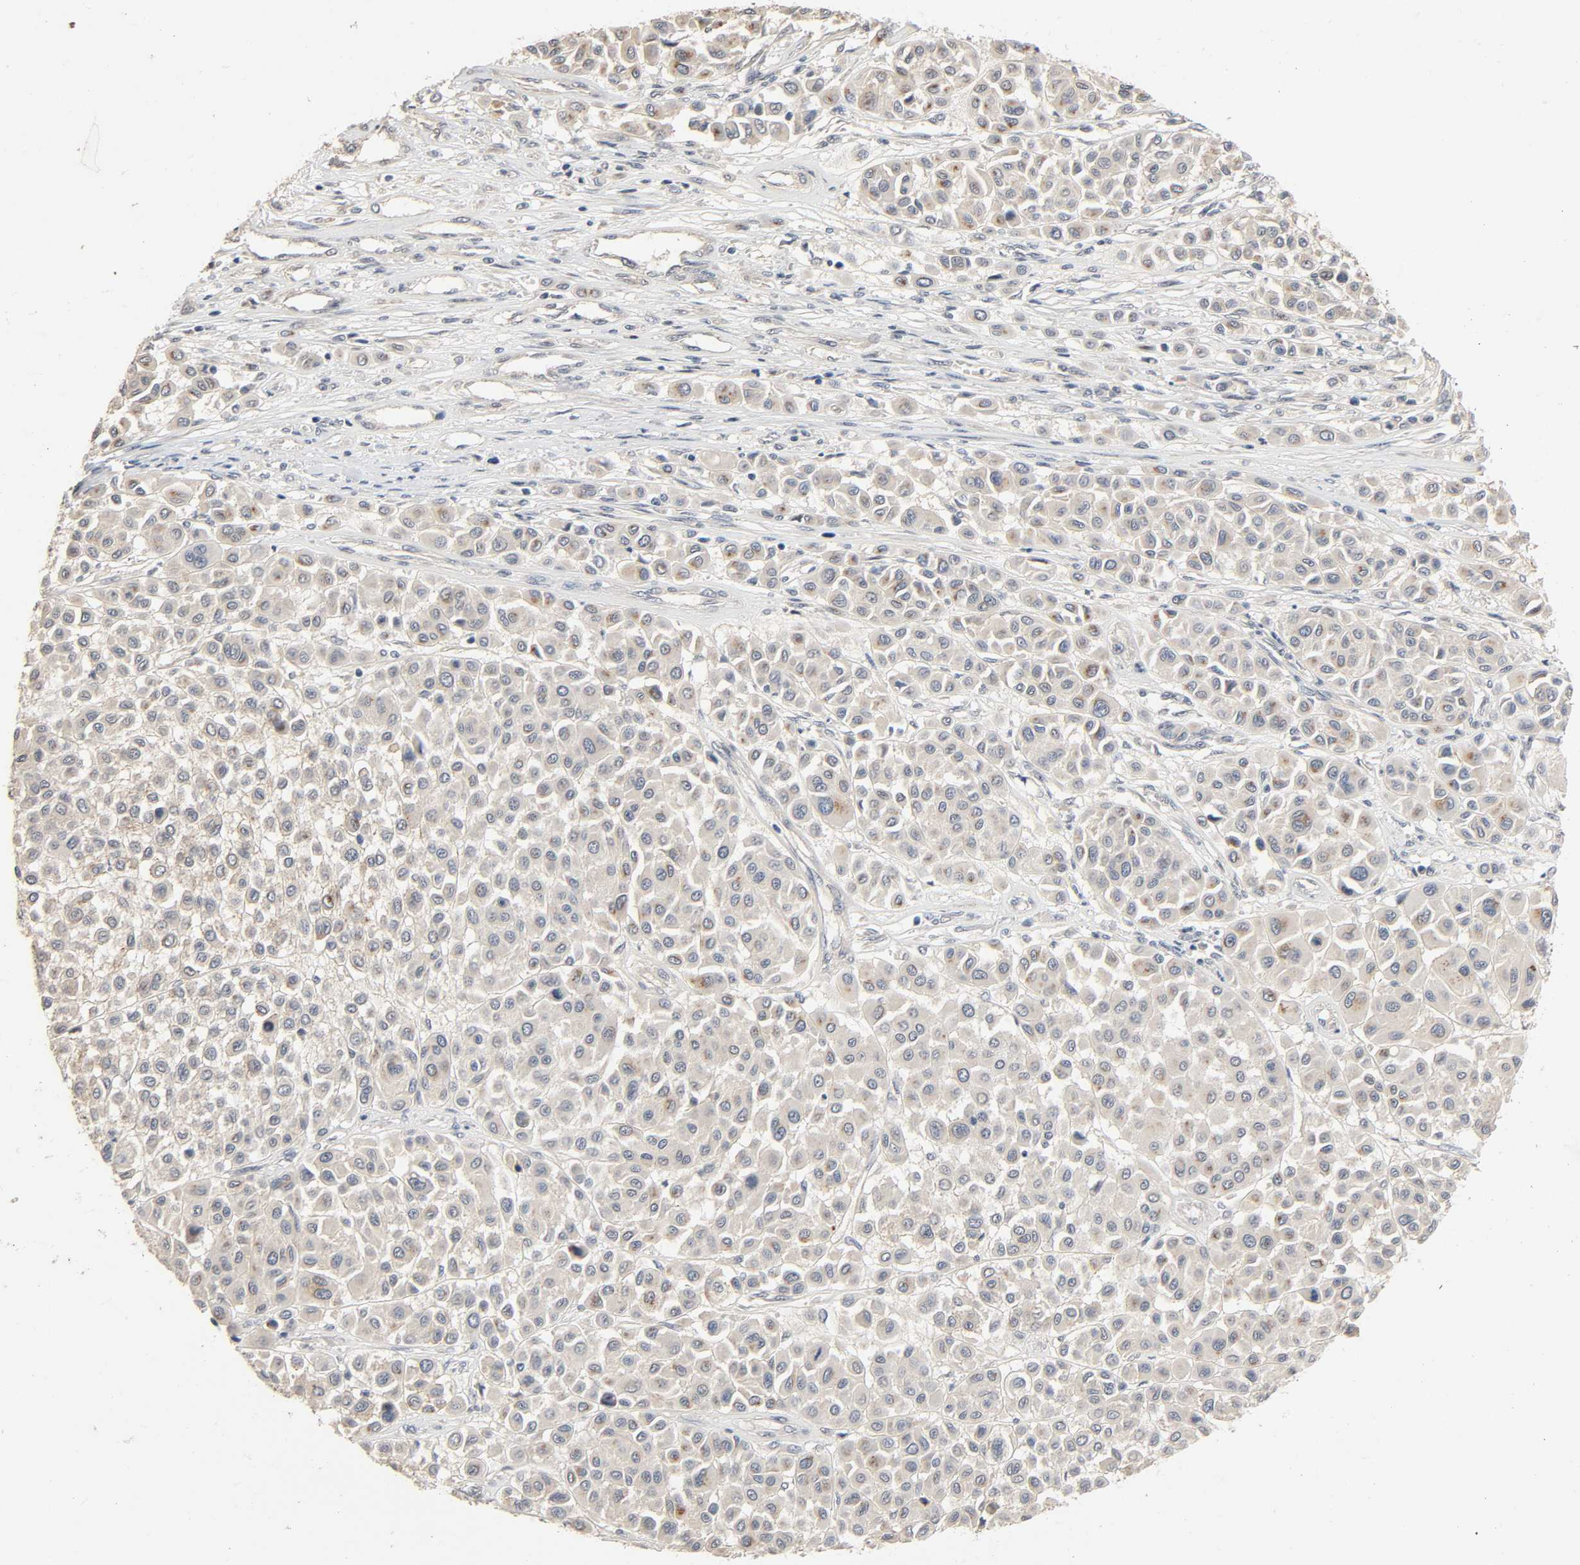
{"staining": {"intensity": "moderate", "quantity": "<25%", "location": "cytoplasmic/membranous"}, "tissue": "melanoma", "cell_type": "Tumor cells", "image_type": "cancer", "snomed": [{"axis": "morphology", "description": "Malignant melanoma, Metastatic site"}, {"axis": "topography", "description": "Soft tissue"}], "caption": "A micrograph of human malignant melanoma (metastatic site) stained for a protein exhibits moderate cytoplasmic/membranous brown staining in tumor cells.", "gene": "MAGEA8", "patient": {"sex": "male", "age": 41}}